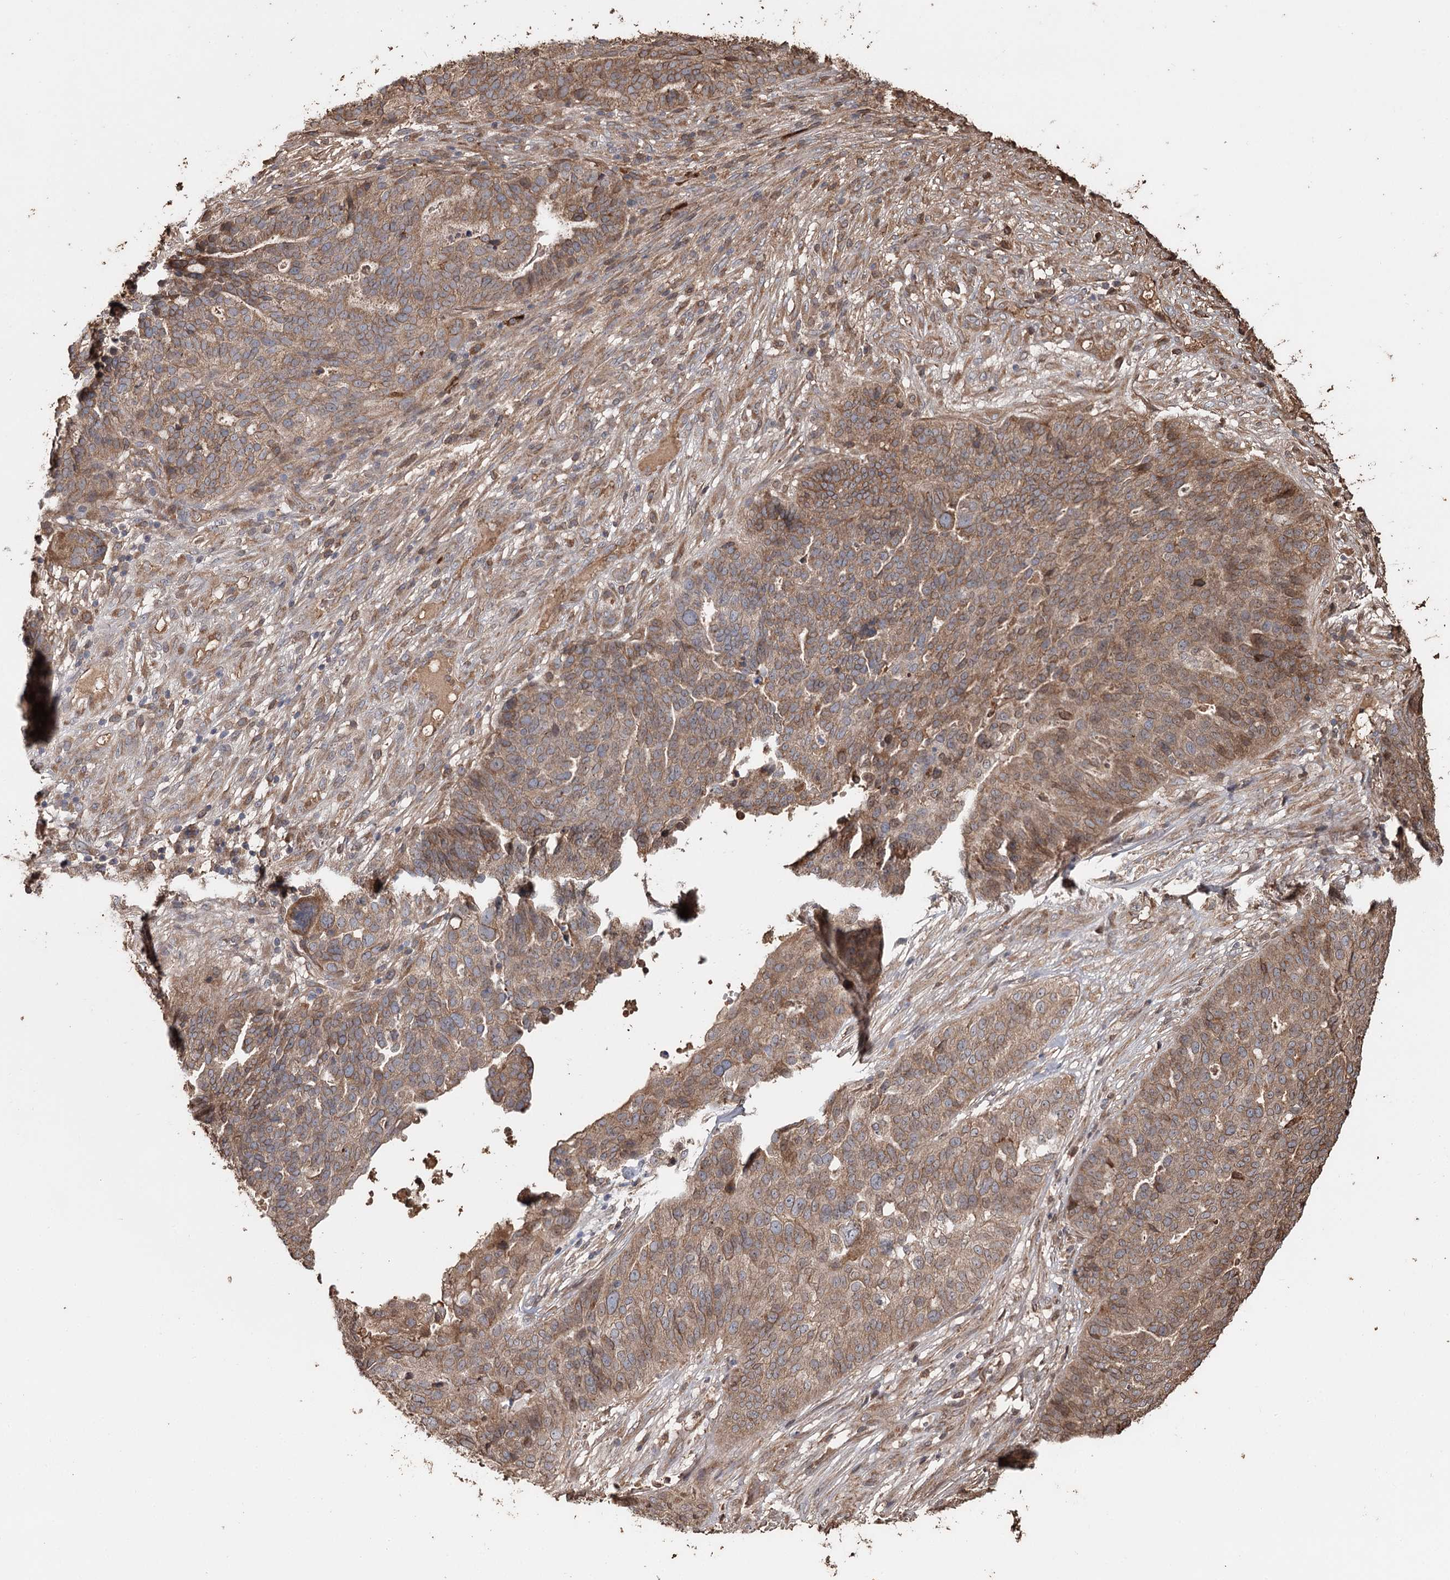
{"staining": {"intensity": "moderate", "quantity": ">75%", "location": "cytoplasmic/membranous"}, "tissue": "ovarian cancer", "cell_type": "Tumor cells", "image_type": "cancer", "snomed": [{"axis": "morphology", "description": "Cystadenocarcinoma, serous, NOS"}, {"axis": "topography", "description": "Ovary"}], "caption": "Ovarian serous cystadenocarcinoma was stained to show a protein in brown. There is medium levels of moderate cytoplasmic/membranous expression in about >75% of tumor cells.", "gene": "SYVN1", "patient": {"sex": "female", "age": 59}}